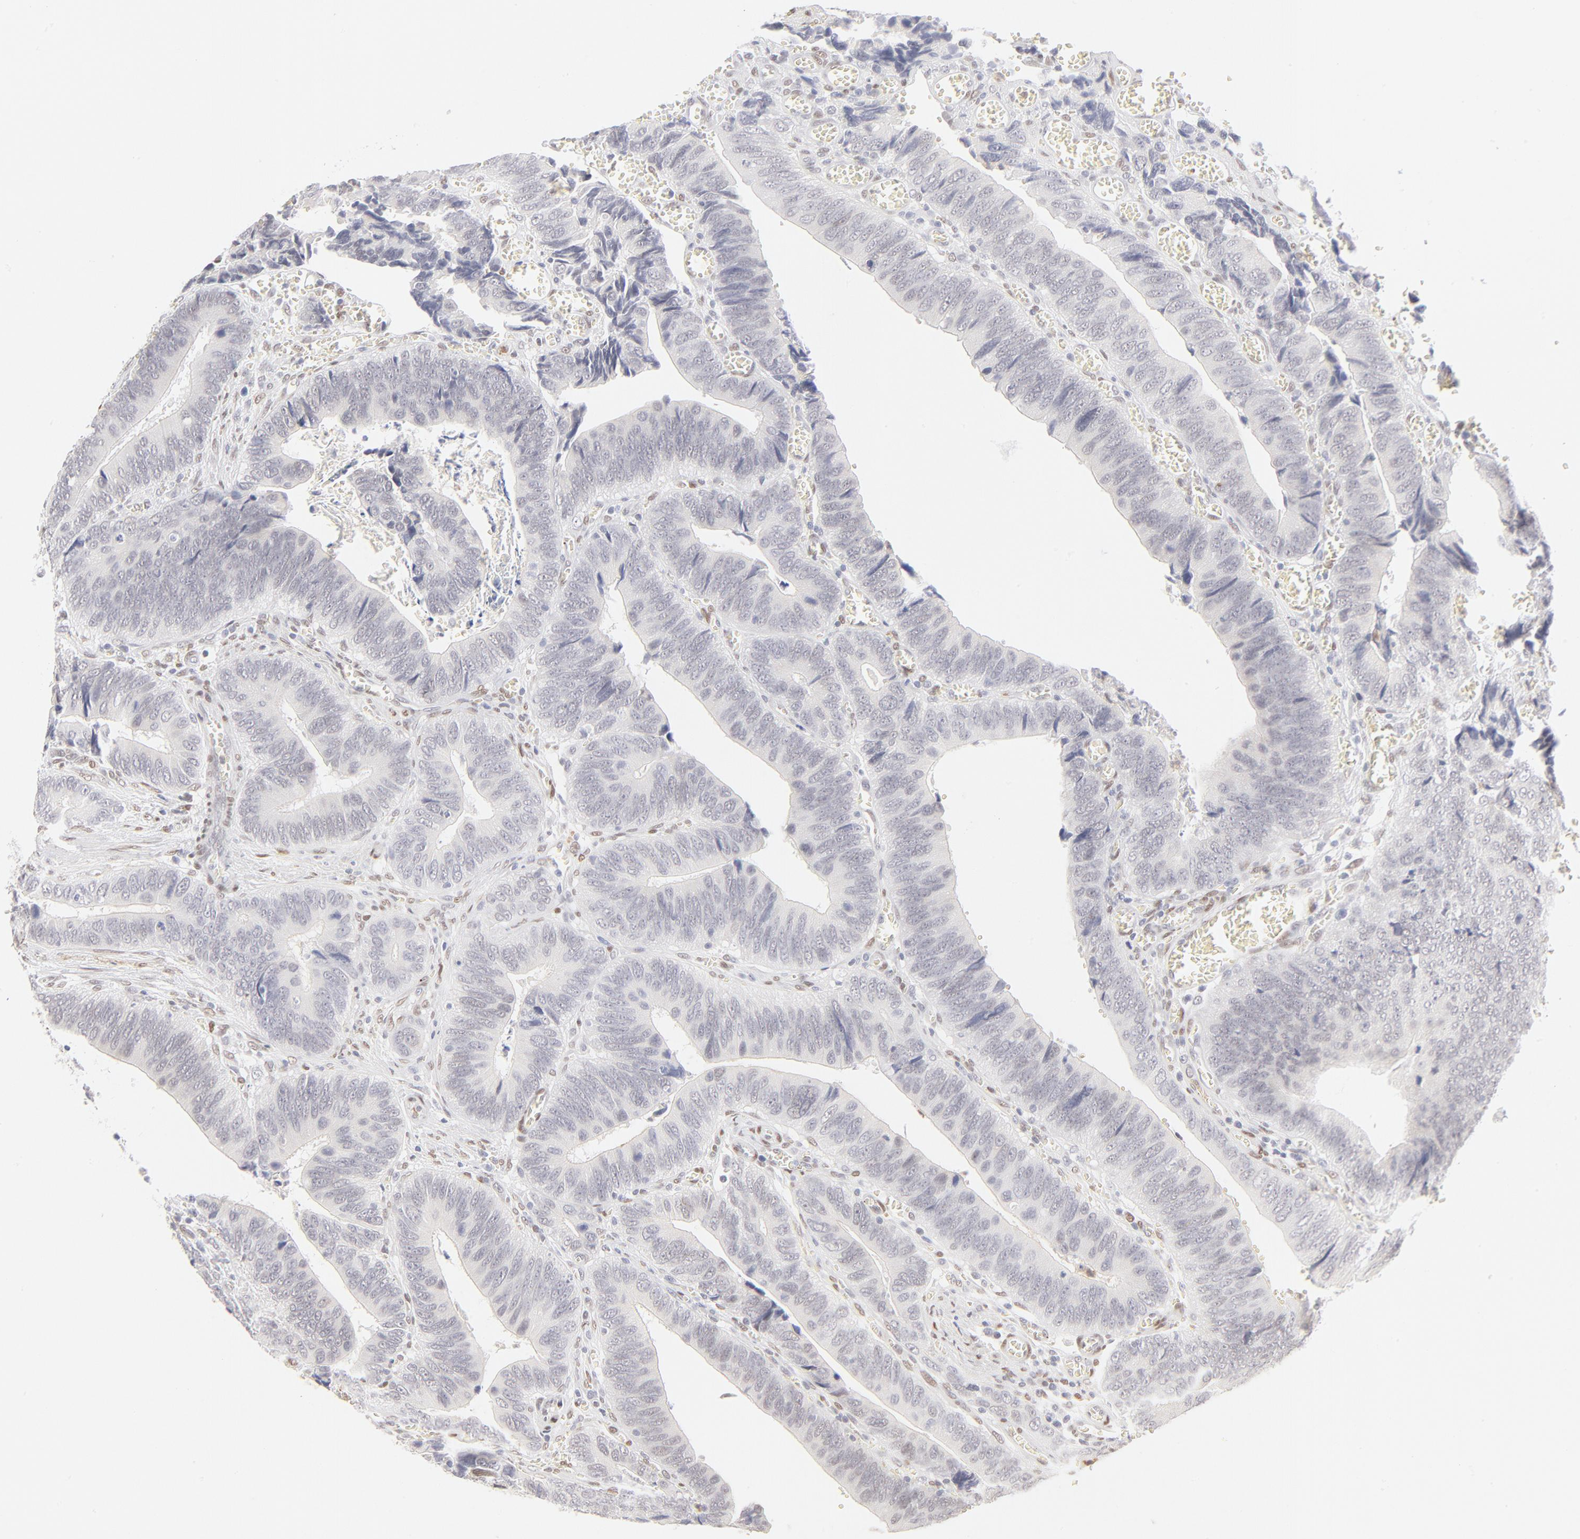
{"staining": {"intensity": "negative", "quantity": "none", "location": "none"}, "tissue": "colorectal cancer", "cell_type": "Tumor cells", "image_type": "cancer", "snomed": [{"axis": "morphology", "description": "Adenocarcinoma, NOS"}, {"axis": "topography", "description": "Colon"}], "caption": "DAB immunohistochemical staining of human colorectal cancer exhibits no significant positivity in tumor cells. (Stains: DAB immunohistochemistry with hematoxylin counter stain, Microscopy: brightfield microscopy at high magnification).", "gene": "PBX1", "patient": {"sex": "male", "age": 72}}